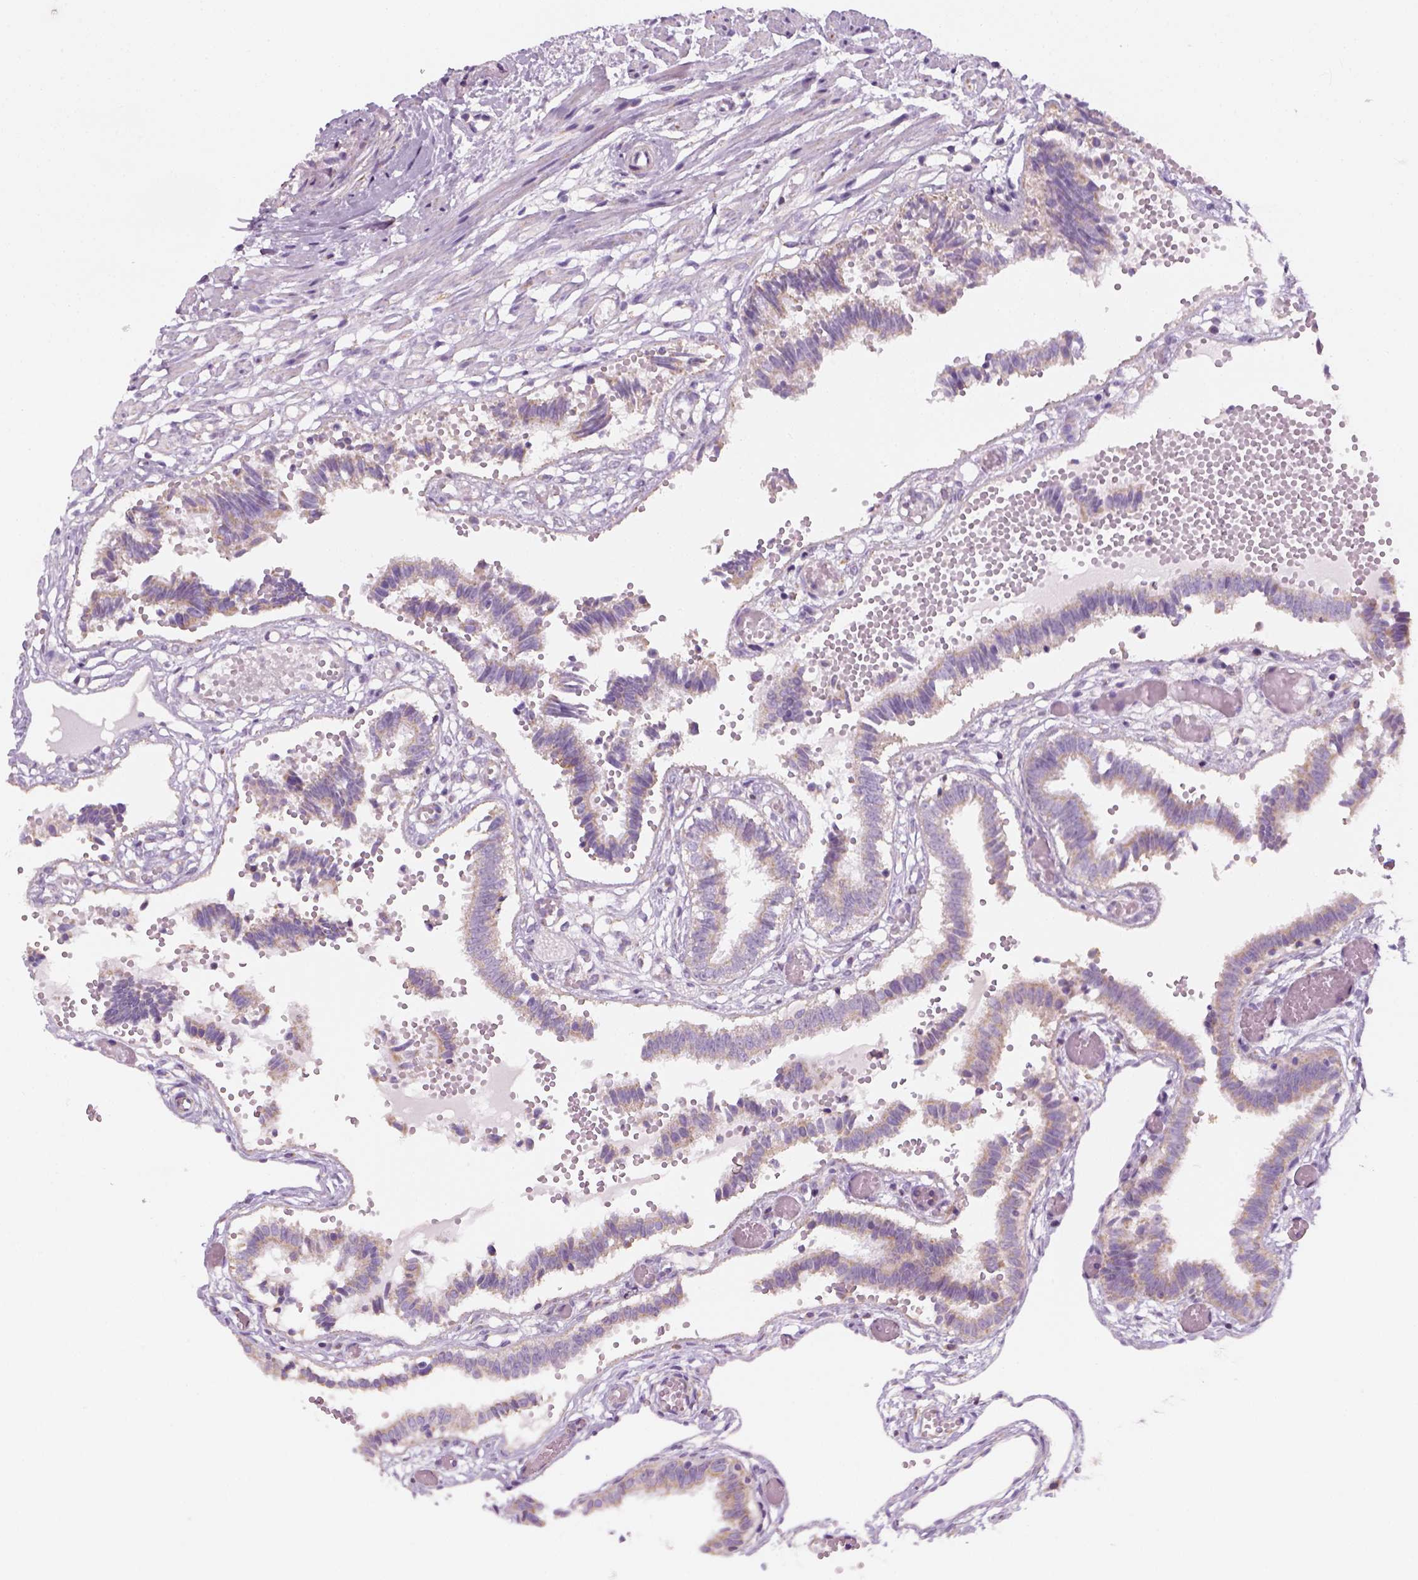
{"staining": {"intensity": "weak", "quantity": "25%-75%", "location": "cytoplasmic/membranous"}, "tissue": "fallopian tube", "cell_type": "Glandular cells", "image_type": "normal", "snomed": [{"axis": "morphology", "description": "Normal tissue, NOS"}, {"axis": "topography", "description": "Fallopian tube"}], "caption": "Human fallopian tube stained for a protein (brown) shows weak cytoplasmic/membranous positive positivity in approximately 25%-75% of glandular cells.", "gene": "AWAT2", "patient": {"sex": "female", "age": 37}}